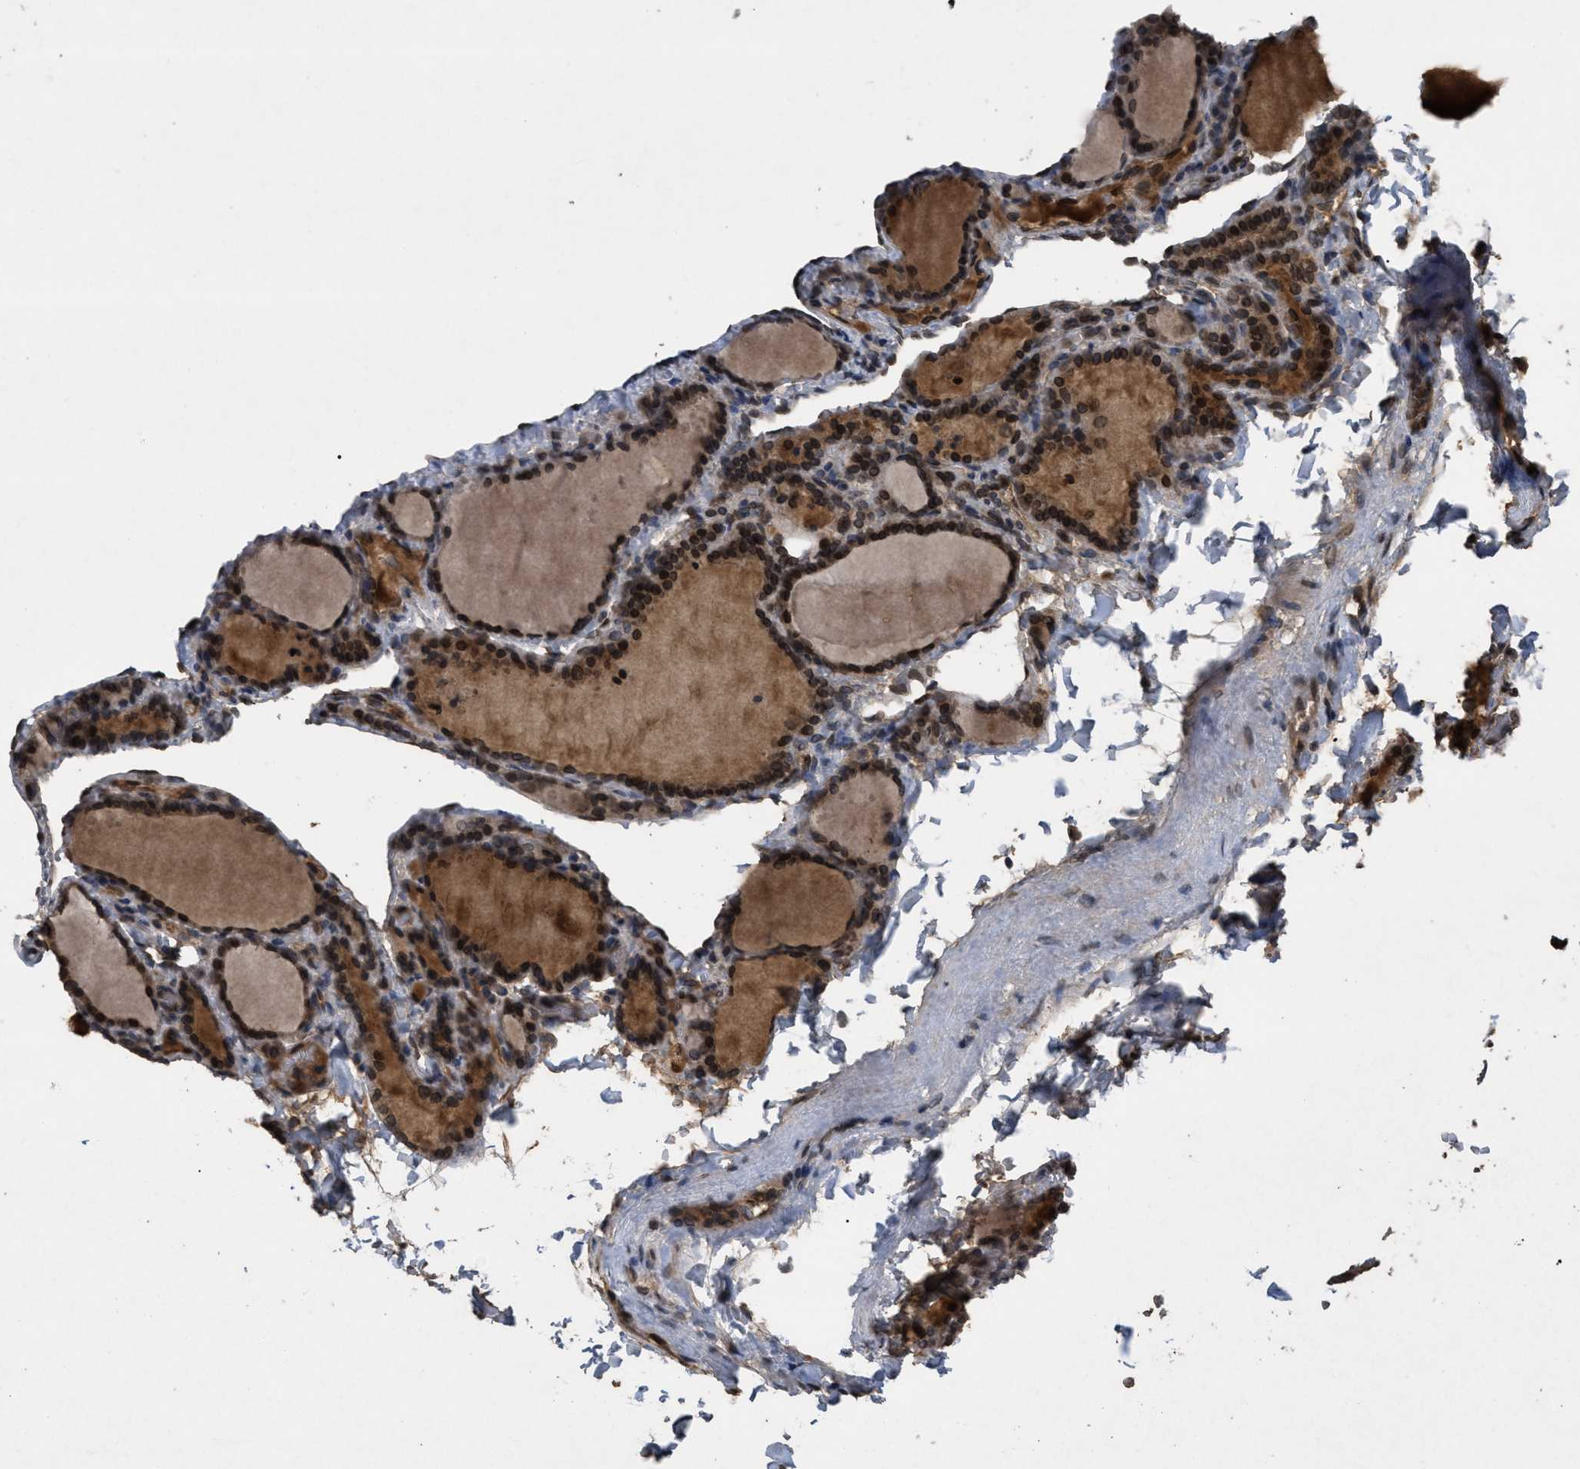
{"staining": {"intensity": "strong", "quantity": ">75%", "location": "cytoplasmic/membranous,nuclear"}, "tissue": "thyroid gland", "cell_type": "Glandular cells", "image_type": "normal", "snomed": [{"axis": "morphology", "description": "Normal tissue, NOS"}, {"axis": "topography", "description": "Thyroid gland"}], "caption": "Immunohistochemical staining of unremarkable thyroid gland shows >75% levels of strong cytoplasmic/membranous,nuclear protein expression in about >75% of glandular cells.", "gene": "CRY1", "patient": {"sex": "female", "age": 28}}